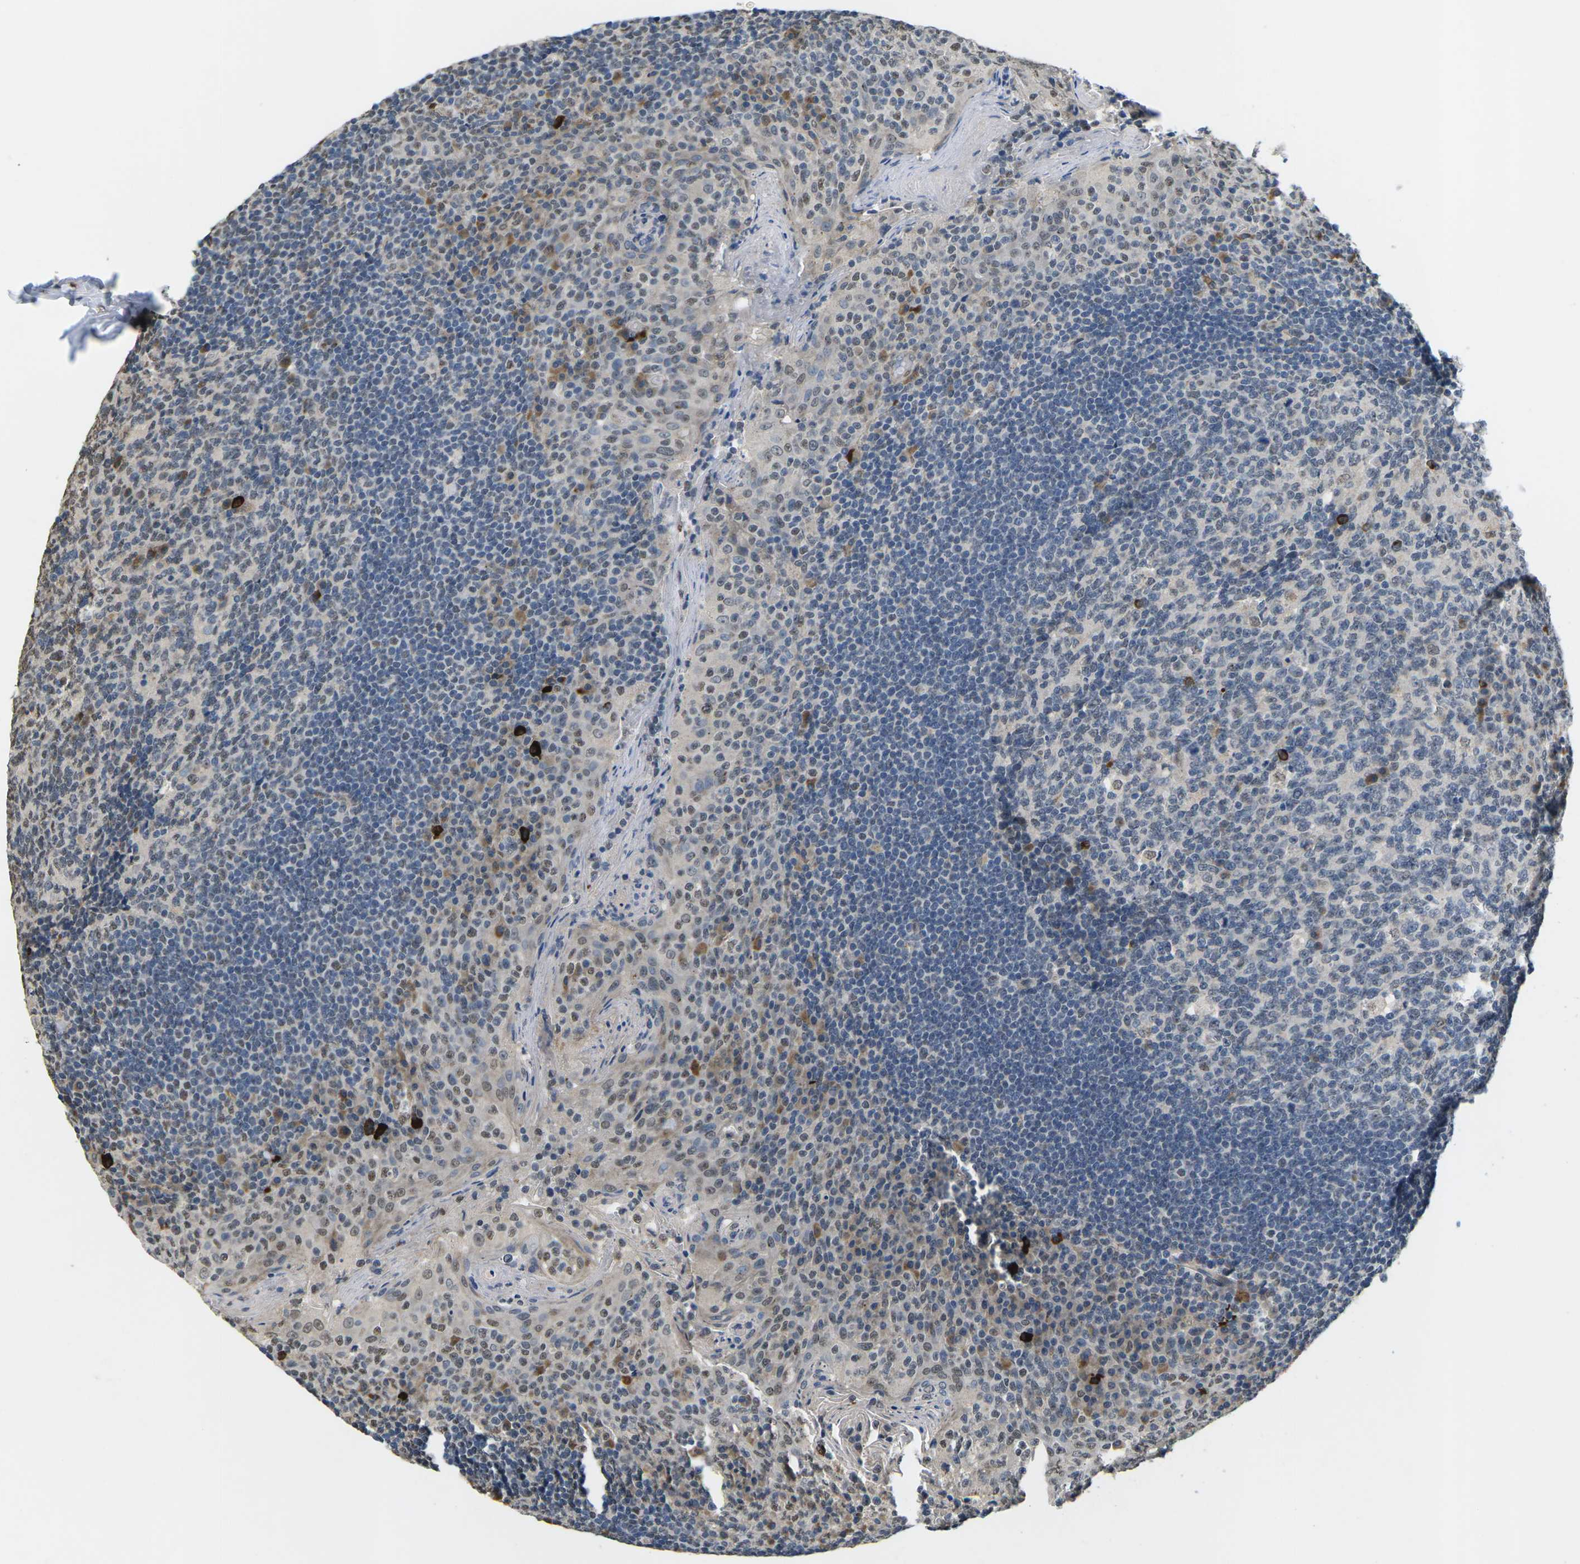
{"staining": {"intensity": "weak", "quantity": ">75%", "location": "nuclear"}, "tissue": "tonsil", "cell_type": "Germinal center cells", "image_type": "normal", "snomed": [{"axis": "morphology", "description": "Normal tissue, NOS"}, {"axis": "topography", "description": "Tonsil"}], "caption": "High-power microscopy captured an IHC histopathology image of benign tonsil, revealing weak nuclear expression in approximately >75% of germinal center cells. (brown staining indicates protein expression, while blue staining denotes nuclei).", "gene": "ERBB4", "patient": {"sex": "male", "age": 17}}